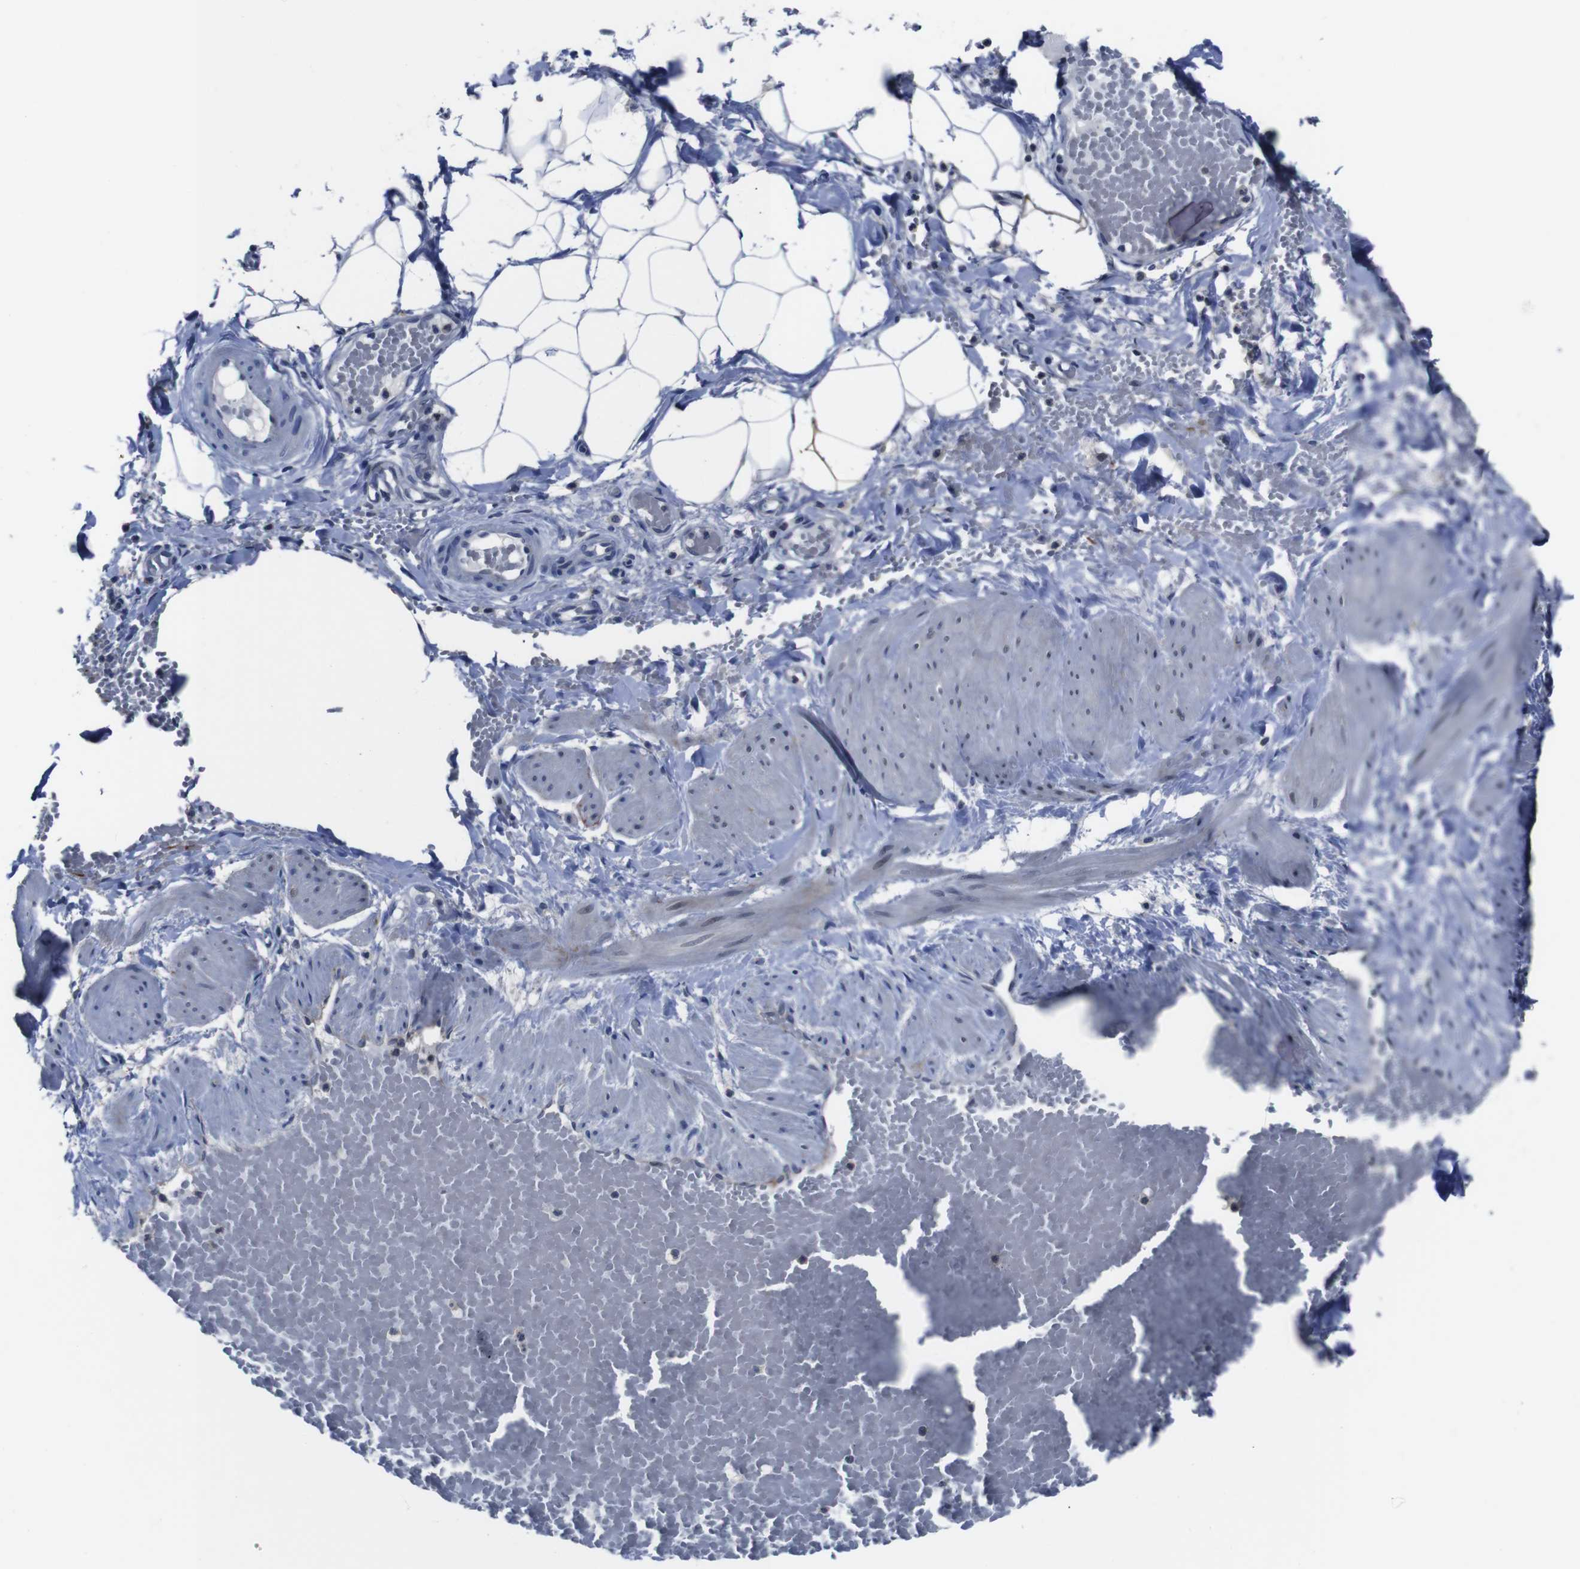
{"staining": {"intensity": "negative", "quantity": "none", "location": "none"}, "tissue": "adipose tissue", "cell_type": "Adipocytes", "image_type": "normal", "snomed": [{"axis": "morphology", "description": "Normal tissue, NOS"}, {"axis": "topography", "description": "Soft tissue"}, {"axis": "topography", "description": "Vascular tissue"}], "caption": "Immunohistochemistry photomicrograph of benign adipose tissue: adipose tissue stained with DAB shows no significant protein staining in adipocytes.", "gene": "SEMA4B", "patient": {"sex": "female", "age": 35}}